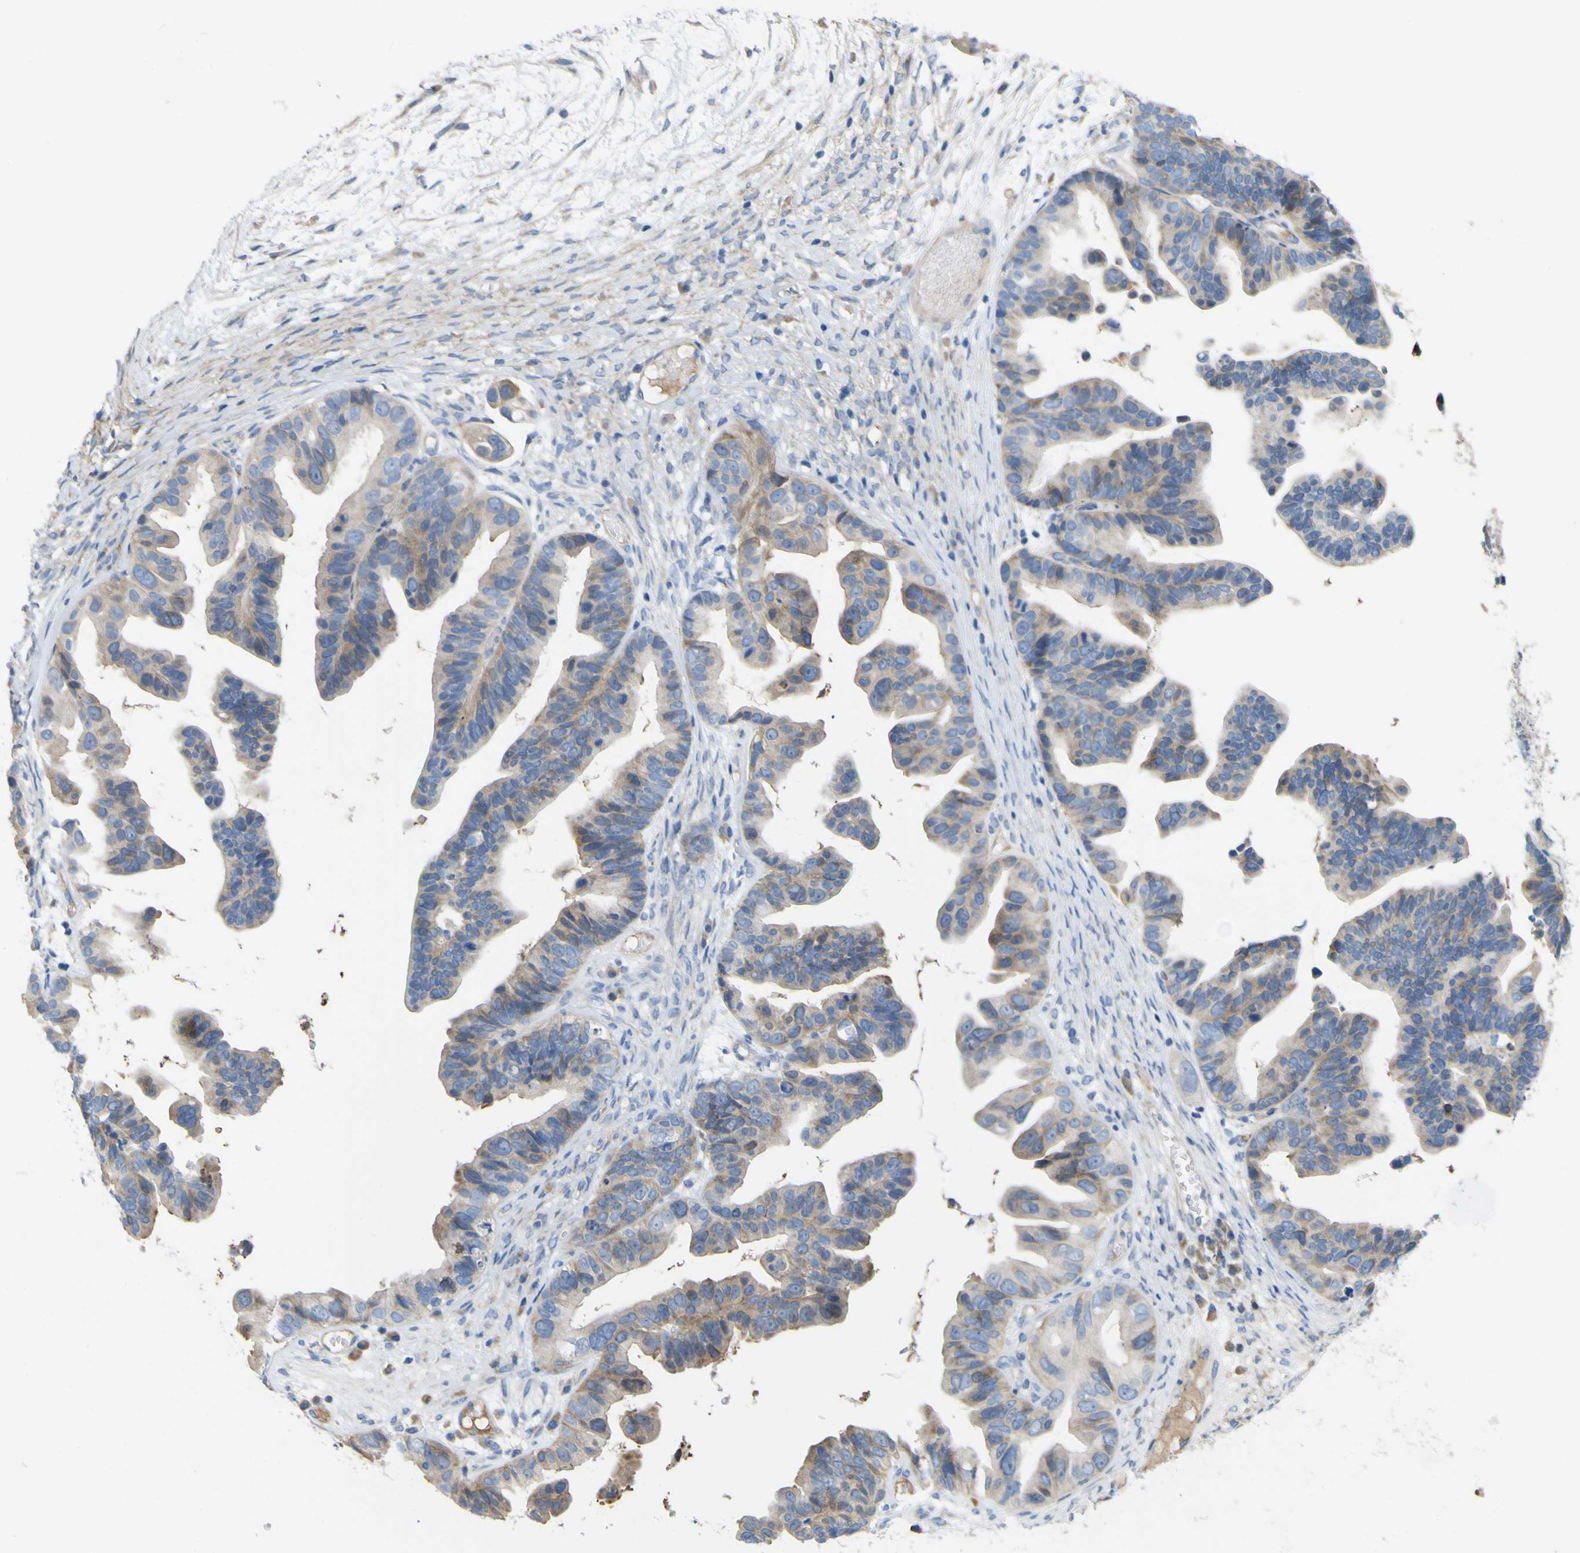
{"staining": {"intensity": "weak", "quantity": "25%-75%", "location": "cytoplasmic/membranous"}, "tissue": "ovarian cancer", "cell_type": "Tumor cells", "image_type": "cancer", "snomed": [{"axis": "morphology", "description": "Cystadenocarcinoma, serous, NOS"}, {"axis": "topography", "description": "Ovary"}], "caption": "Immunohistochemical staining of ovarian cancer (serous cystadenocarcinoma) shows weak cytoplasmic/membranous protein positivity in approximately 25%-75% of tumor cells.", "gene": "MYEOV", "patient": {"sex": "female", "age": 56}}